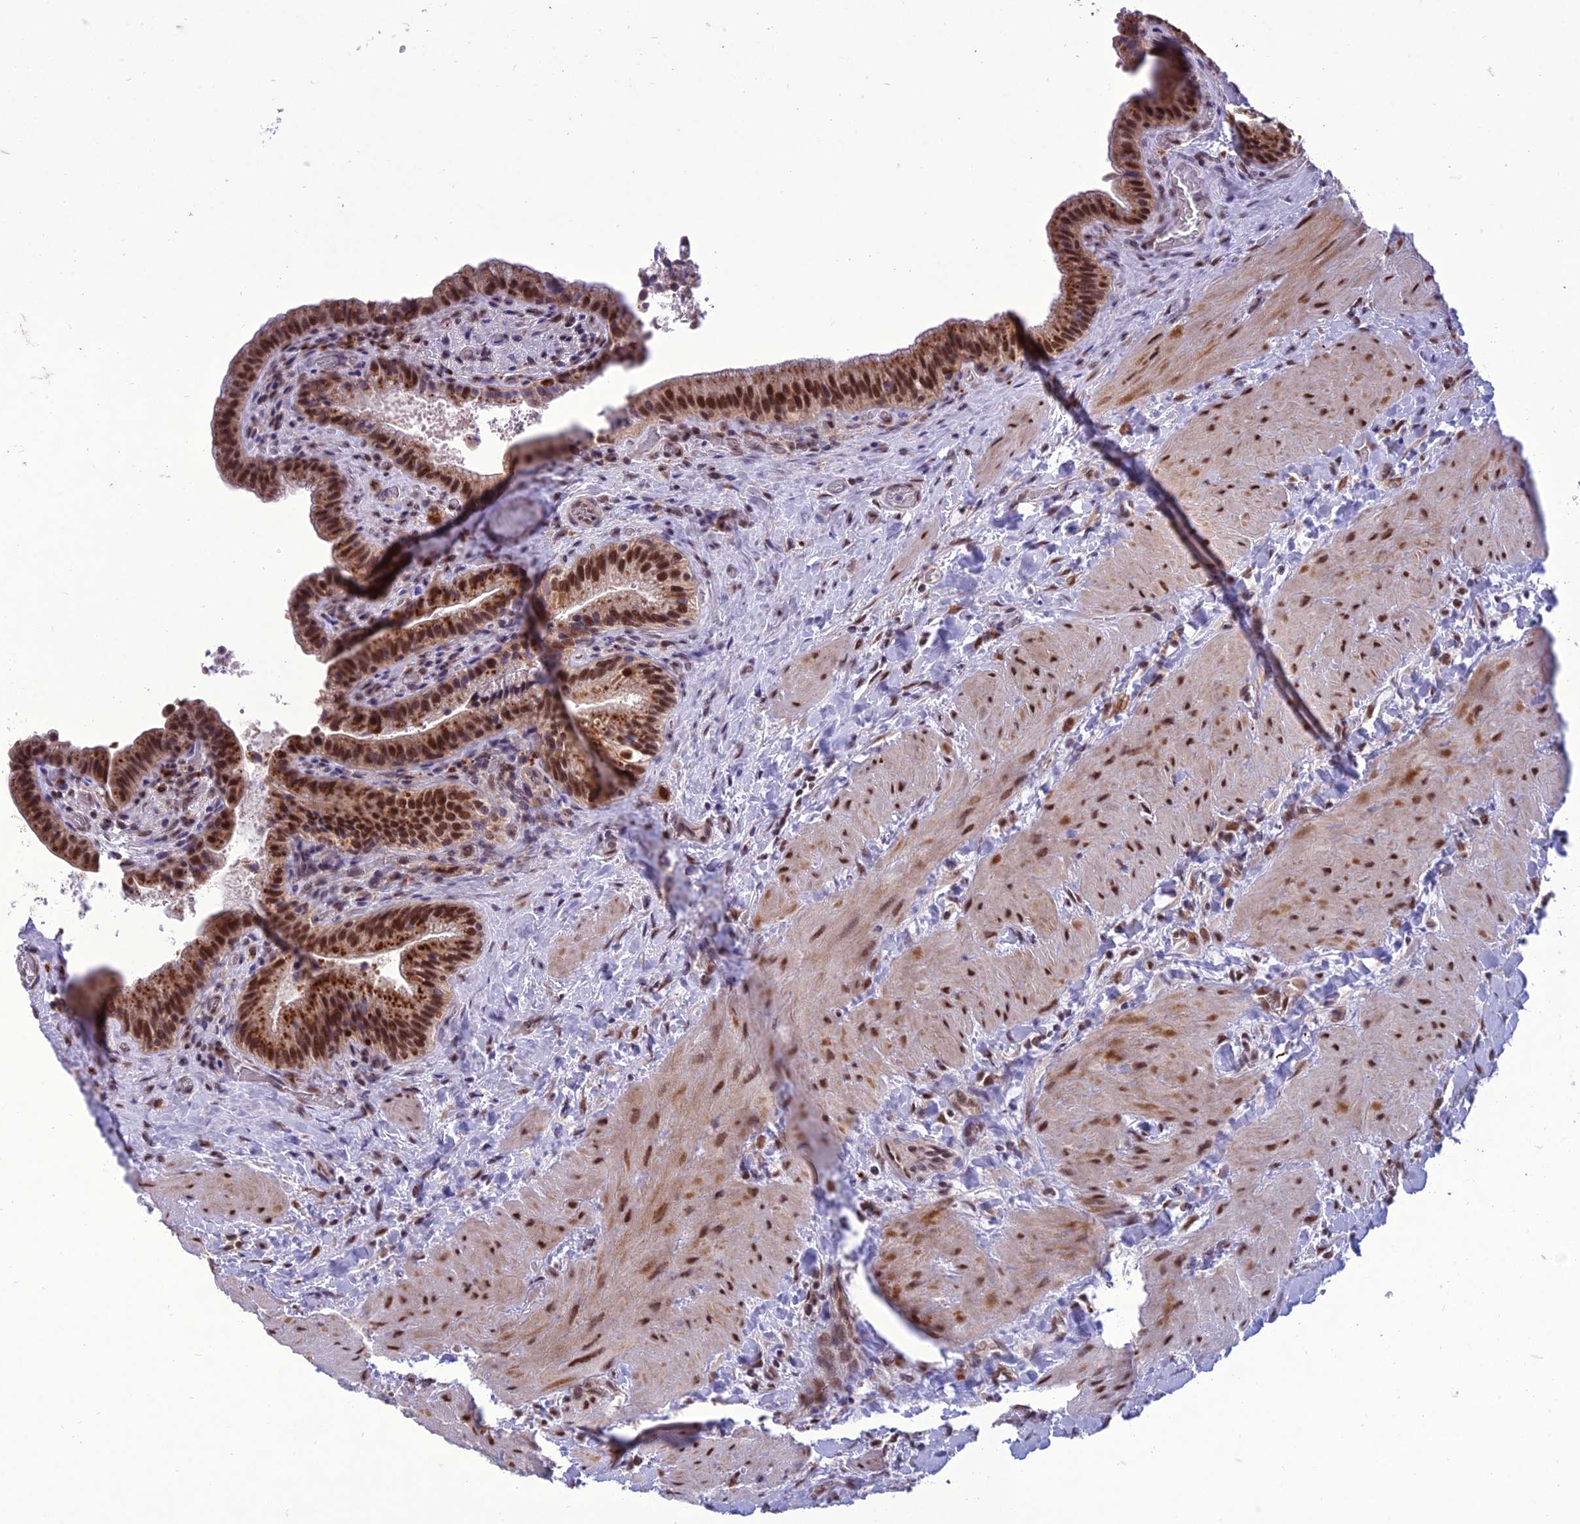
{"staining": {"intensity": "strong", "quantity": ">75%", "location": "cytoplasmic/membranous,nuclear"}, "tissue": "gallbladder", "cell_type": "Glandular cells", "image_type": "normal", "snomed": [{"axis": "morphology", "description": "Normal tissue, NOS"}, {"axis": "topography", "description": "Gallbladder"}], "caption": "This is a histology image of immunohistochemistry (IHC) staining of unremarkable gallbladder, which shows strong staining in the cytoplasmic/membranous,nuclear of glandular cells.", "gene": "RANBP3", "patient": {"sex": "male", "age": 24}}